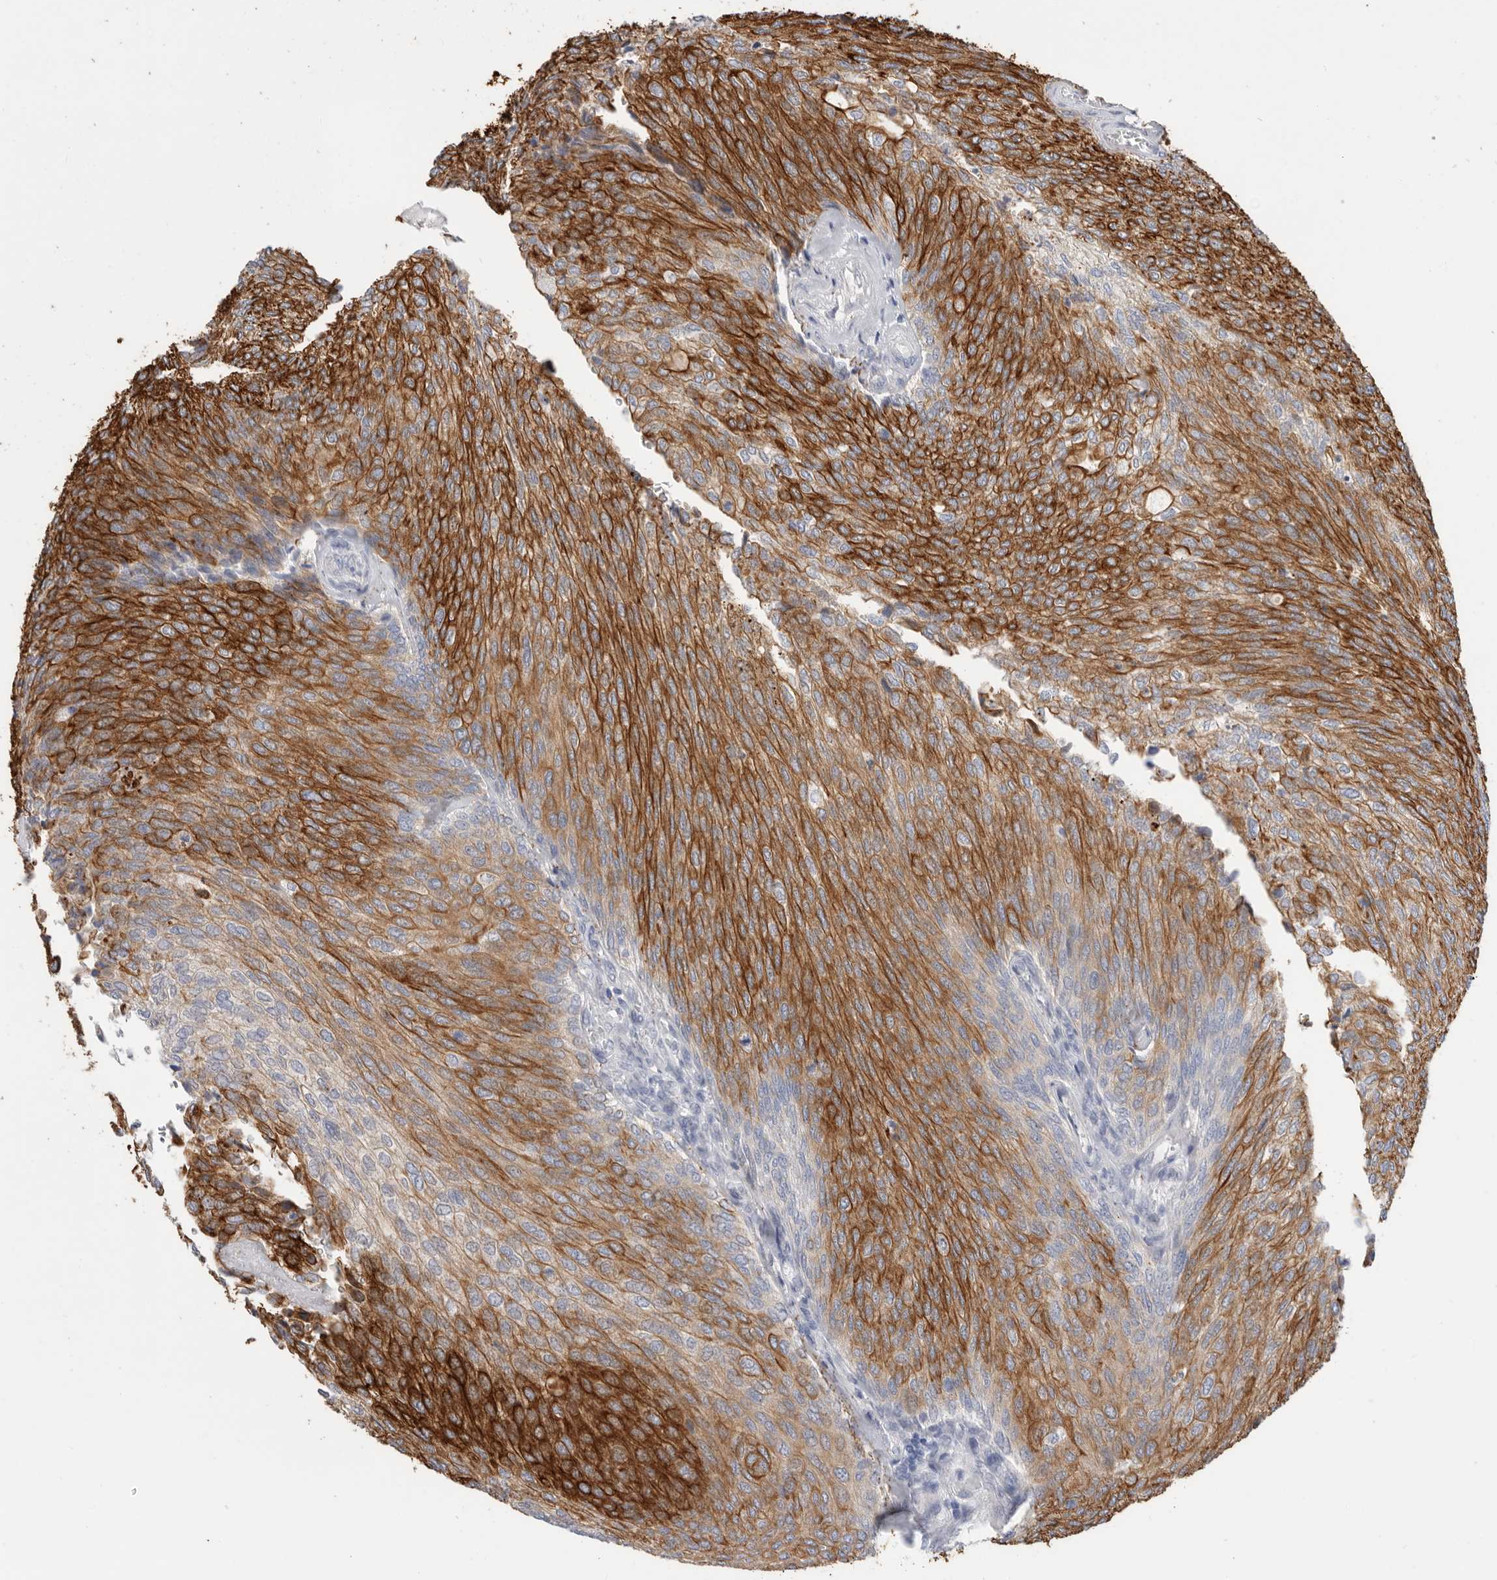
{"staining": {"intensity": "strong", "quantity": ">75%", "location": "cytoplasmic/membranous"}, "tissue": "urothelial cancer", "cell_type": "Tumor cells", "image_type": "cancer", "snomed": [{"axis": "morphology", "description": "Urothelial carcinoma, Low grade"}, {"axis": "topography", "description": "Urinary bladder"}], "caption": "Tumor cells display strong cytoplasmic/membranous expression in about >75% of cells in low-grade urothelial carcinoma.", "gene": "MTFR1L", "patient": {"sex": "female", "age": 79}}